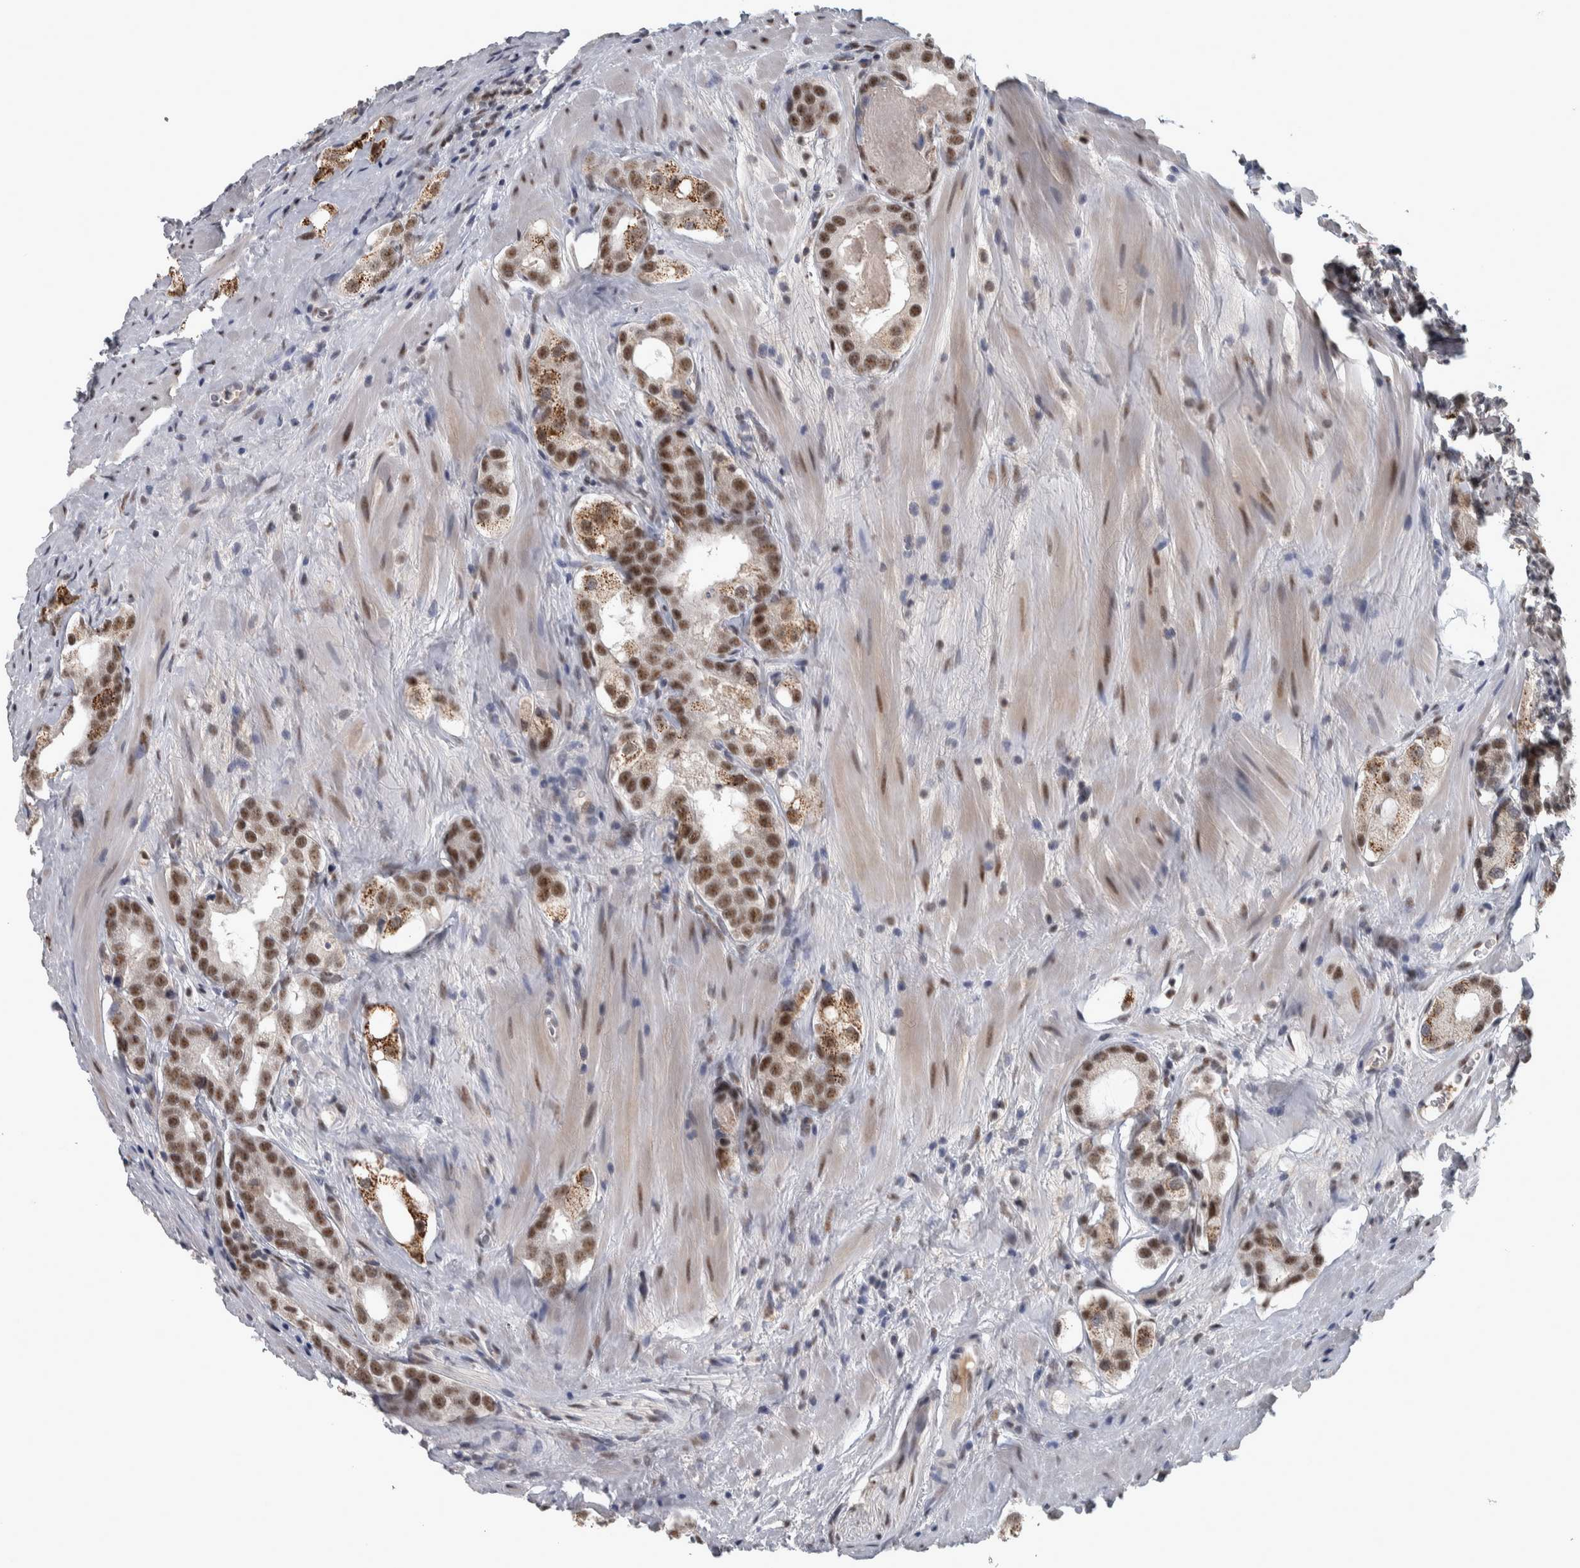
{"staining": {"intensity": "strong", "quantity": ">75%", "location": "nuclear"}, "tissue": "prostate cancer", "cell_type": "Tumor cells", "image_type": "cancer", "snomed": [{"axis": "morphology", "description": "Adenocarcinoma, High grade"}, {"axis": "topography", "description": "Prostate"}], "caption": "Protein staining by IHC reveals strong nuclear positivity in about >75% of tumor cells in prostate high-grade adenocarcinoma. (DAB (3,3'-diaminobenzidine) IHC with brightfield microscopy, high magnification).", "gene": "DDX42", "patient": {"sex": "male", "age": 63}}